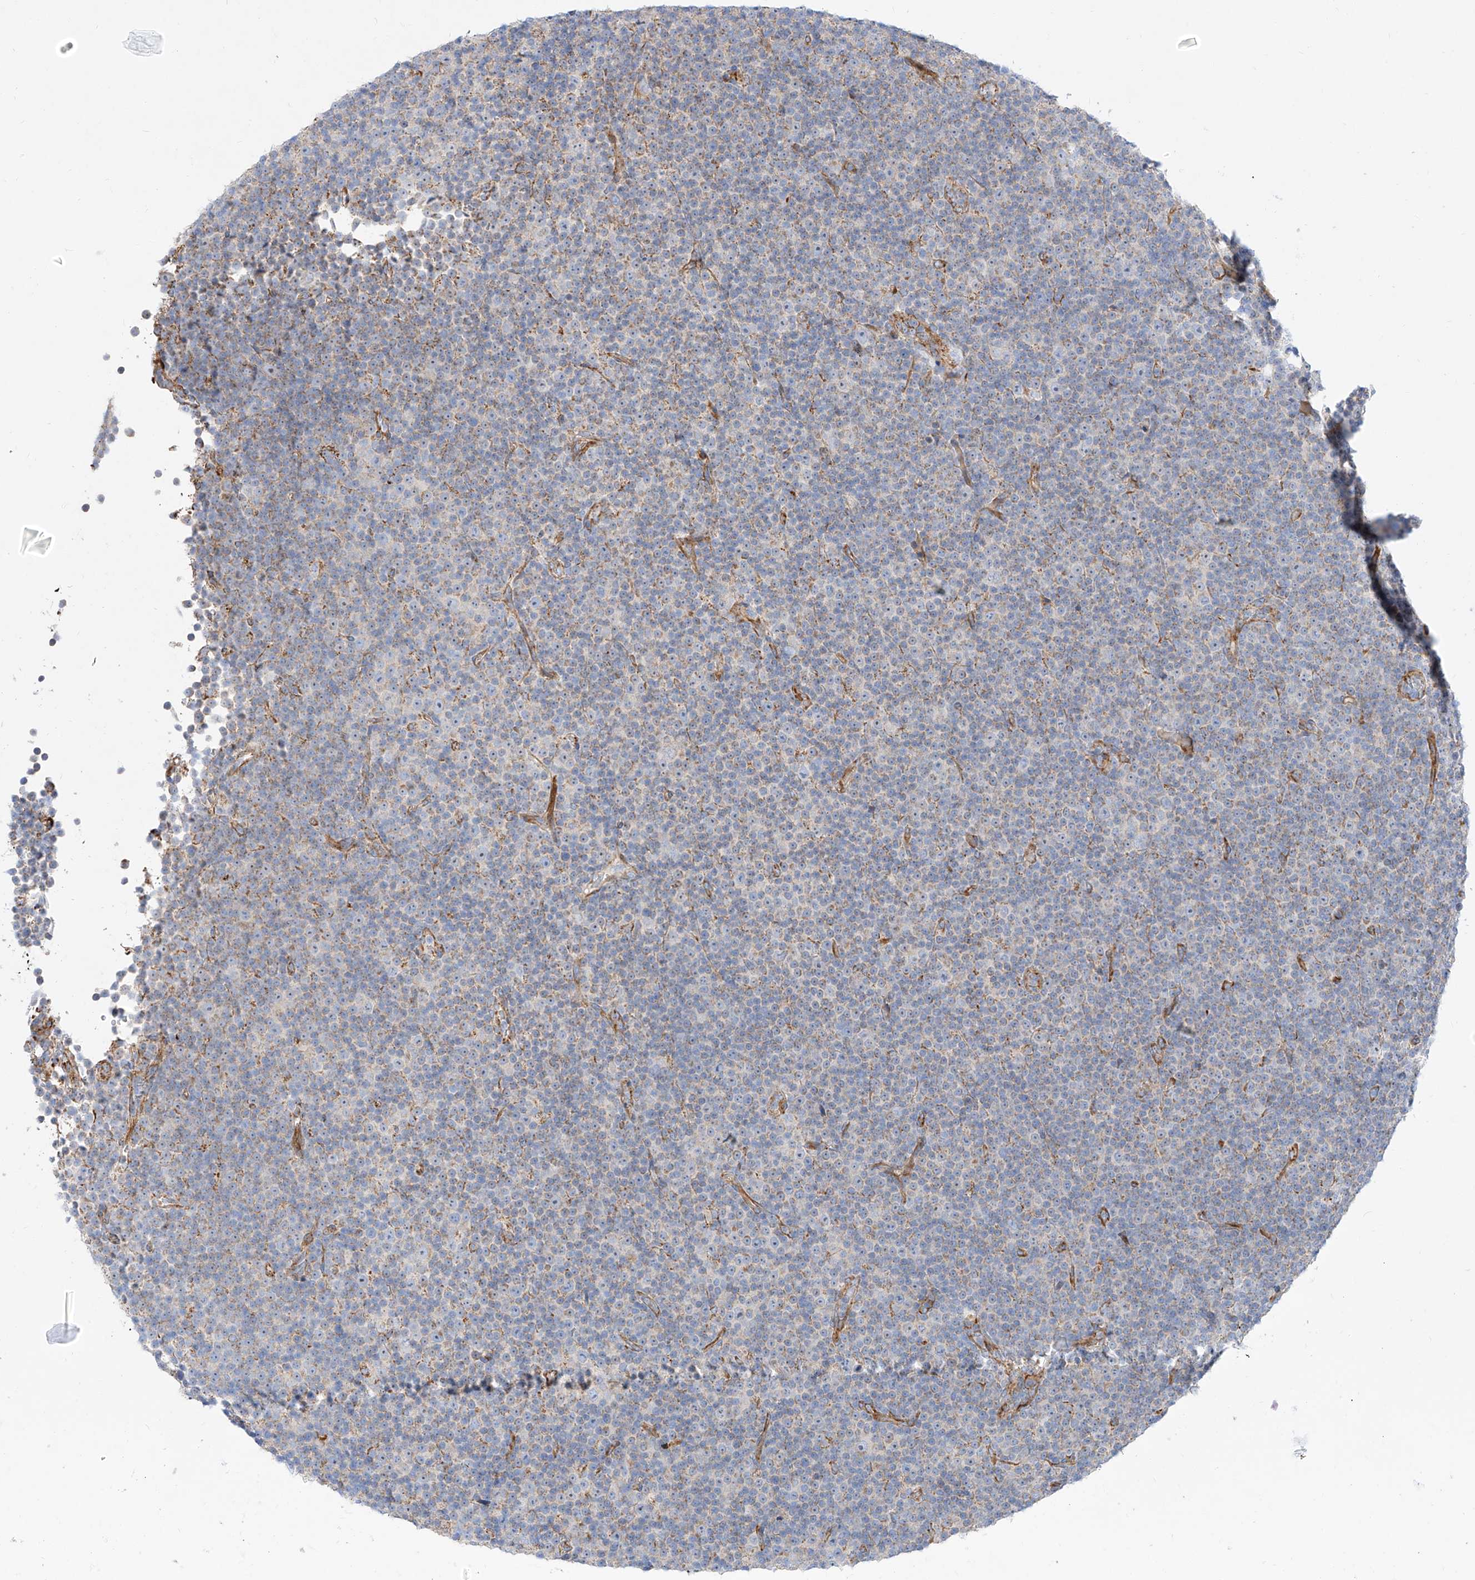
{"staining": {"intensity": "negative", "quantity": "none", "location": "none"}, "tissue": "lymphoma", "cell_type": "Tumor cells", "image_type": "cancer", "snomed": [{"axis": "morphology", "description": "Malignant lymphoma, non-Hodgkin's type, Low grade"}, {"axis": "topography", "description": "Lymph node"}], "caption": "The immunohistochemistry (IHC) photomicrograph has no significant staining in tumor cells of lymphoma tissue.", "gene": "CST9", "patient": {"sex": "female", "age": 67}}